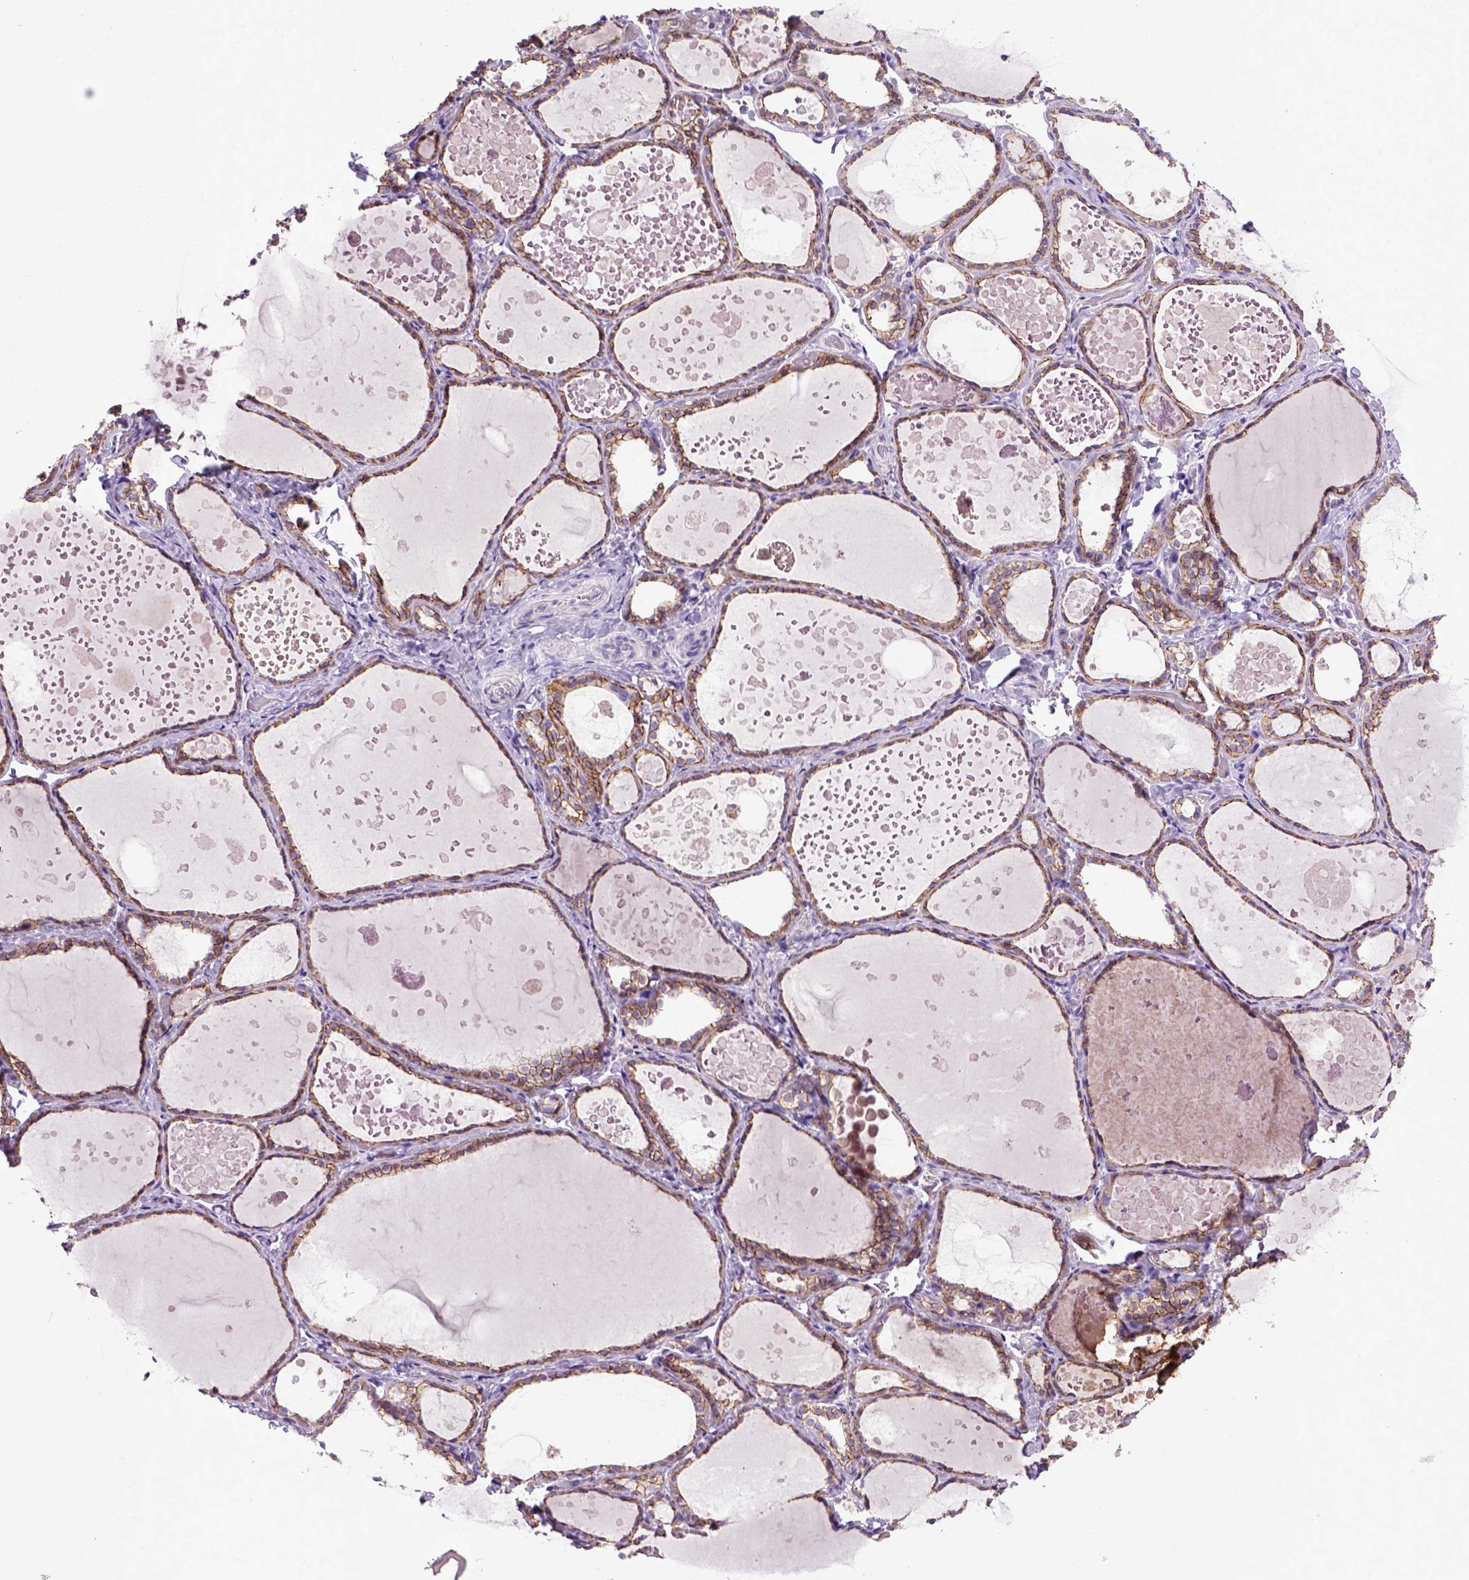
{"staining": {"intensity": "moderate", "quantity": ">75%", "location": "cytoplasmic/membranous"}, "tissue": "thyroid gland", "cell_type": "Glandular cells", "image_type": "normal", "snomed": [{"axis": "morphology", "description": "Normal tissue, NOS"}, {"axis": "topography", "description": "Thyroid gland"}], "caption": "Moderate cytoplasmic/membranous positivity is identified in about >75% of glandular cells in normal thyroid gland.", "gene": "CDH1", "patient": {"sex": "female", "age": 56}}